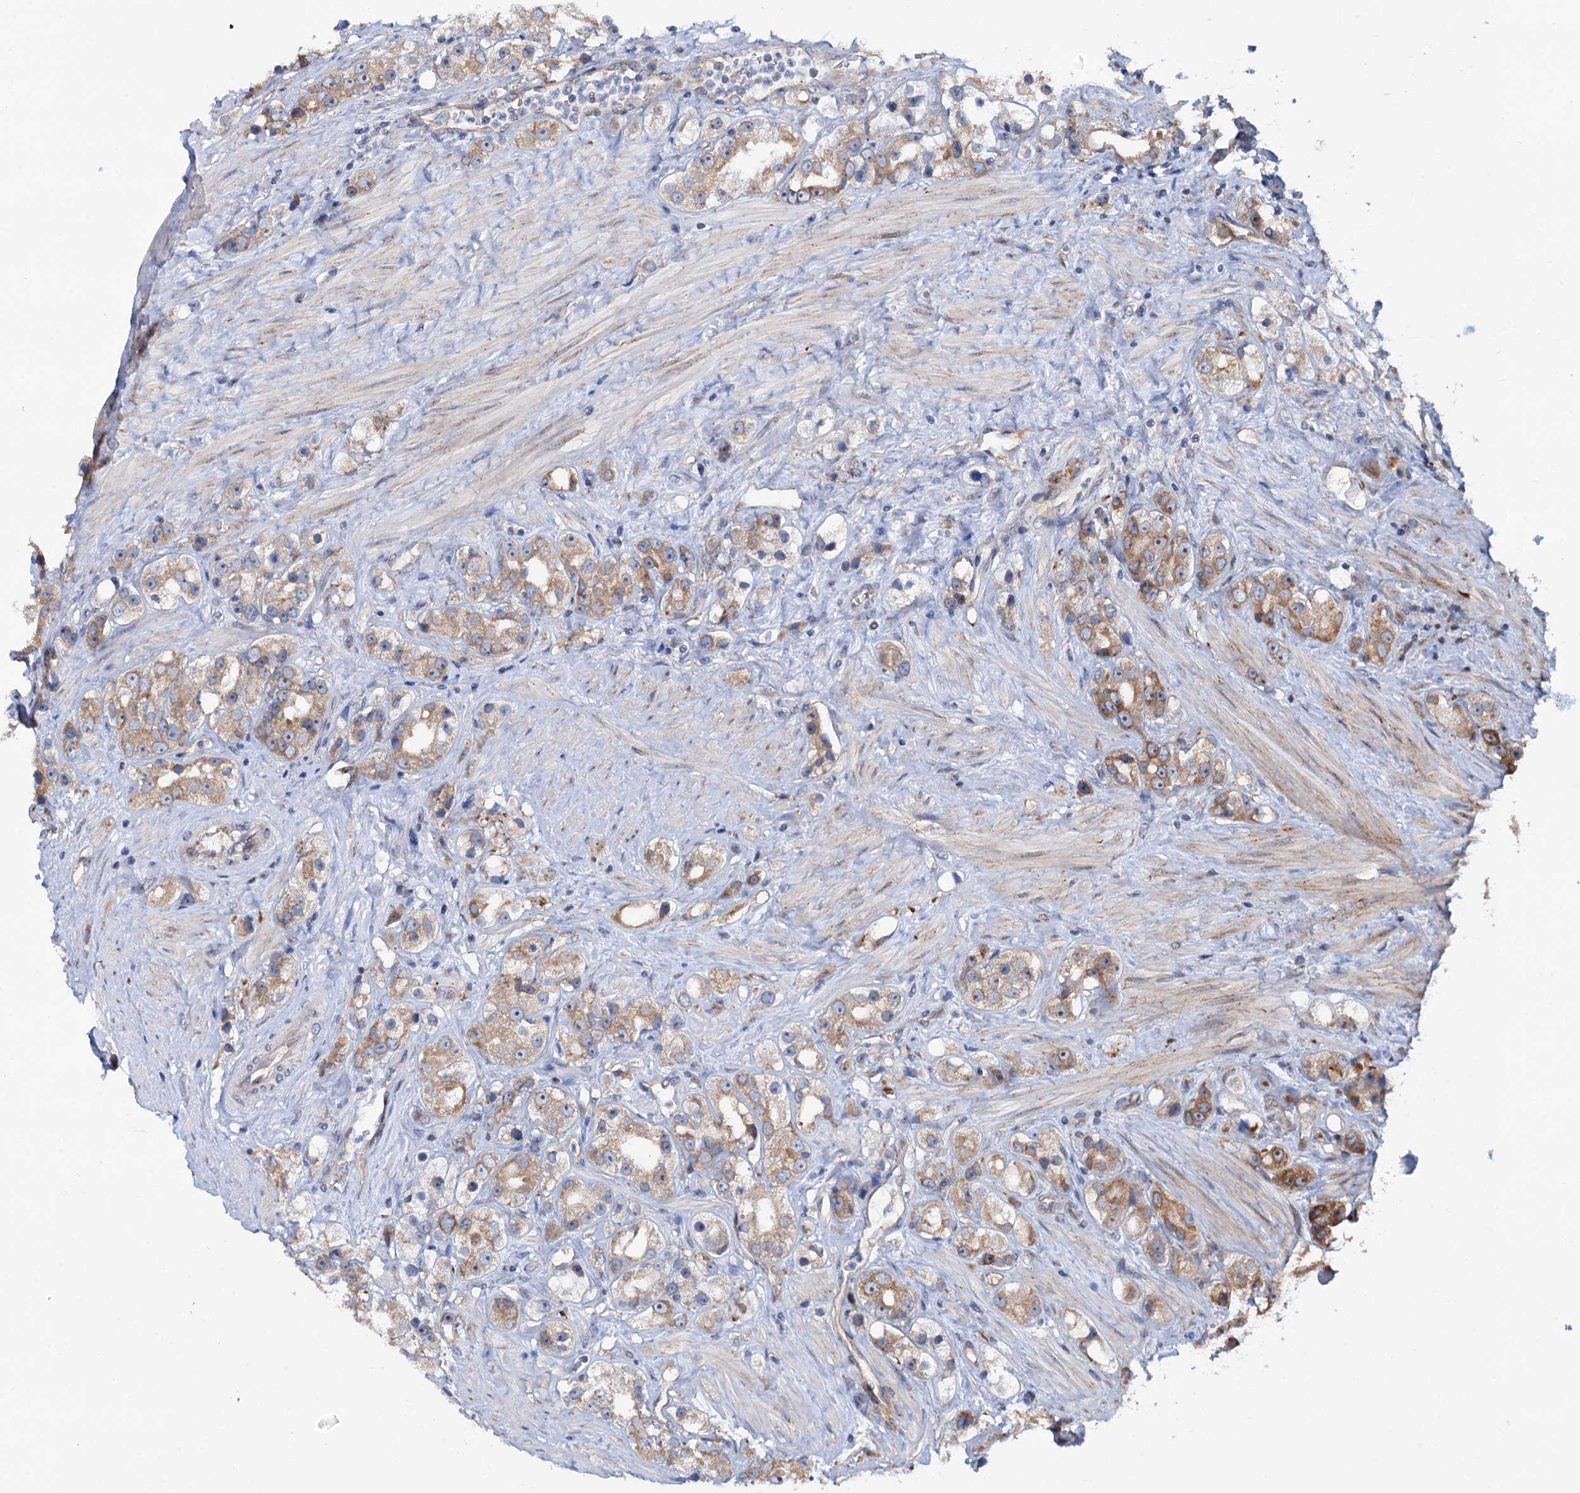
{"staining": {"intensity": "moderate", "quantity": ">75%", "location": "cytoplasmic/membranous"}, "tissue": "prostate cancer", "cell_type": "Tumor cells", "image_type": "cancer", "snomed": [{"axis": "morphology", "description": "Adenocarcinoma, NOS"}, {"axis": "topography", "description": "Prostate"}], "caption": "The image demonstrates staining of prostate adenocarcinoma, revealing moderate cytoplasmic/membranous protein expression (brown color) within tumor cells. Ihc stains the protein in brown and the nuclei are stained blue.", "gene": "PTDSS2", "patient": {"sex": "male", "age": 79}}